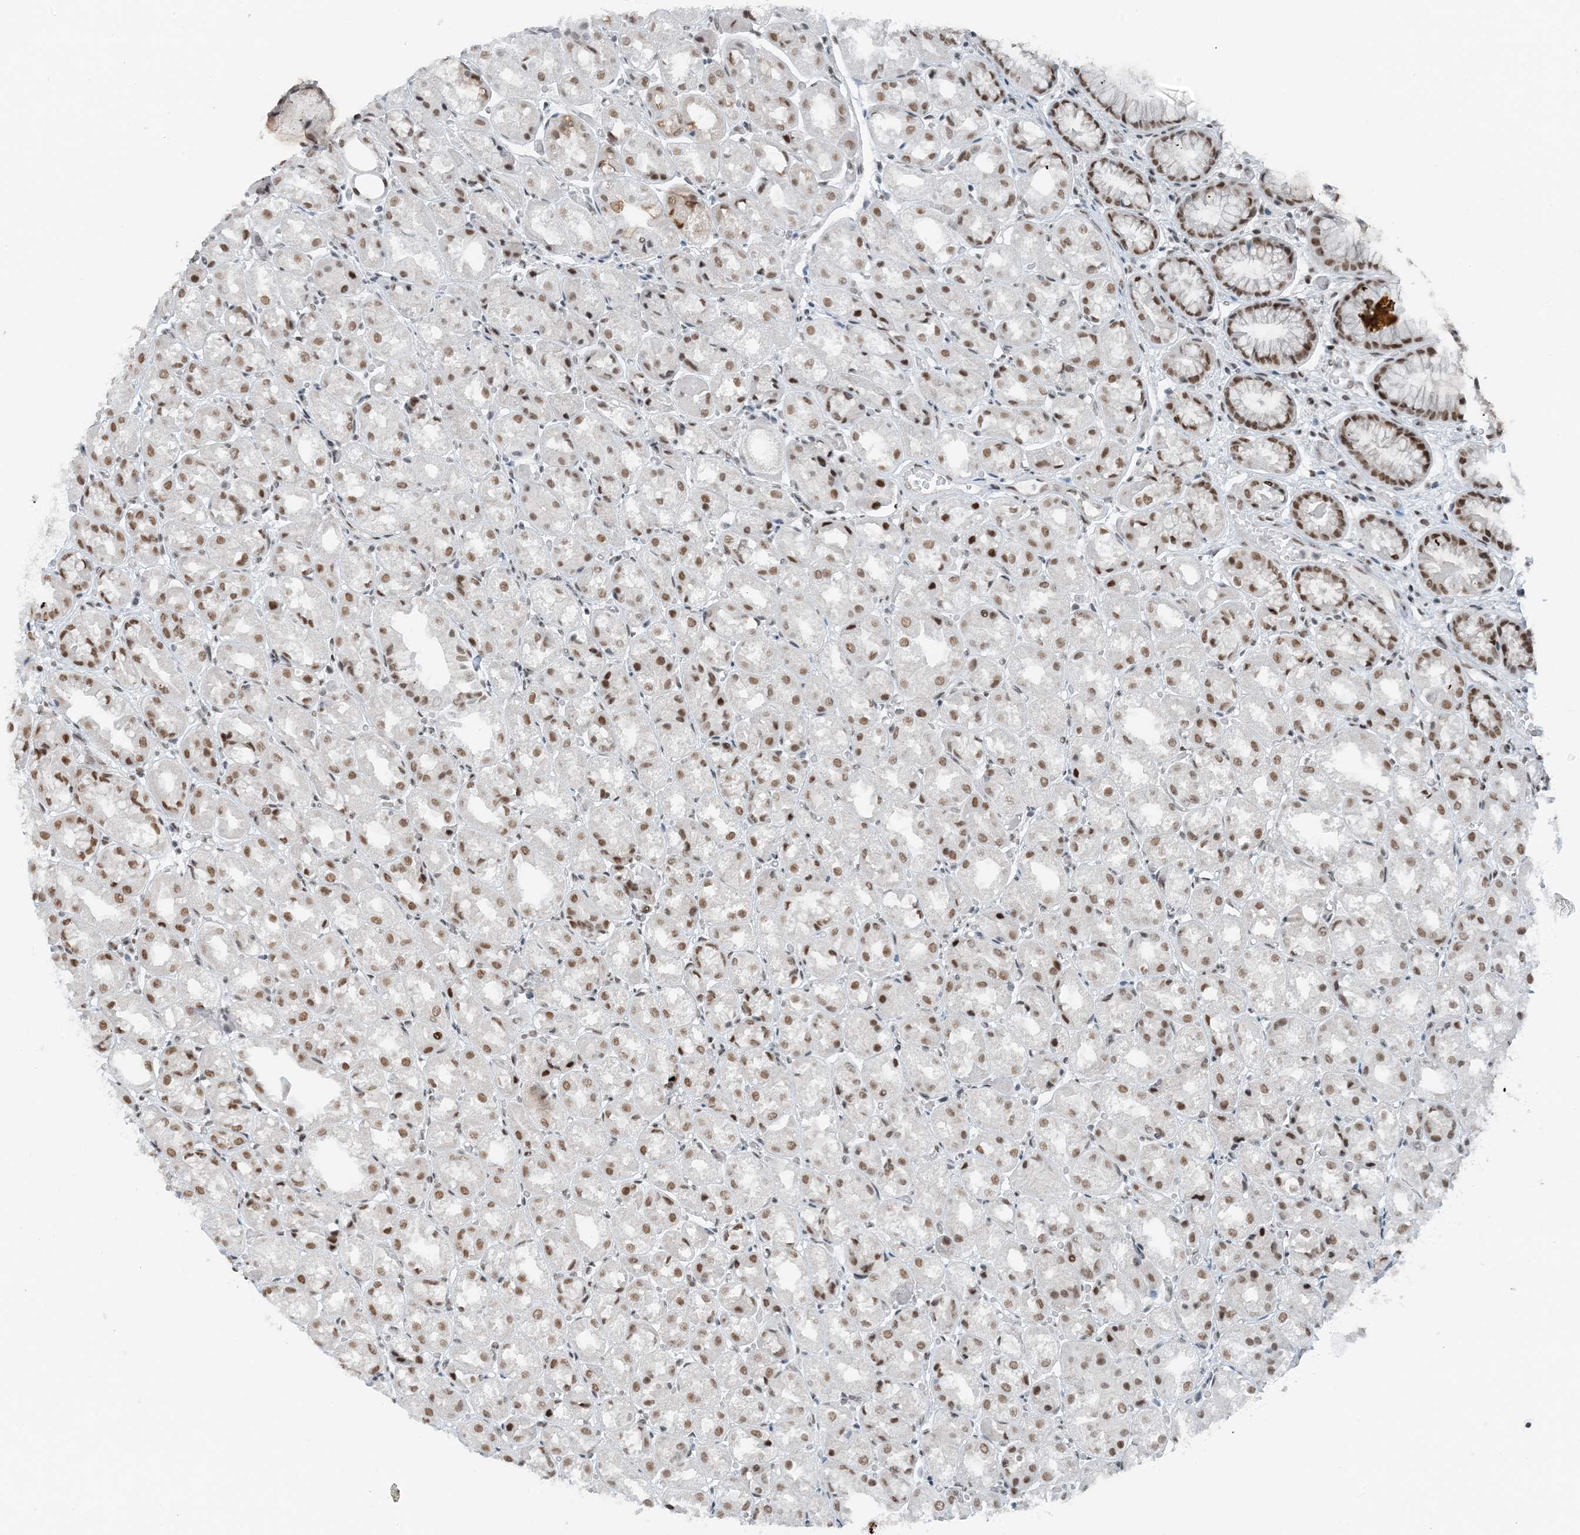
{"staining": {"intensity": "moderate", "quantity": ">75%", "location": "nuclear"}, "tissue": "stomach", "cell_type": "Glandular cells", "image_type": "normal", "snomed": [{"axis": "morphology", "description": "Normal tissue, NOS"}, {"axis": "topography", "description": "Stomach, upper"}], "caption": "This photomicrograph shows IHC staining of benign human stomach, with medium moderate nuclear positivity in about >75% of glandular cells.", "gene": "ZNF500", "patient": {"sex": "male", "age": 72}}